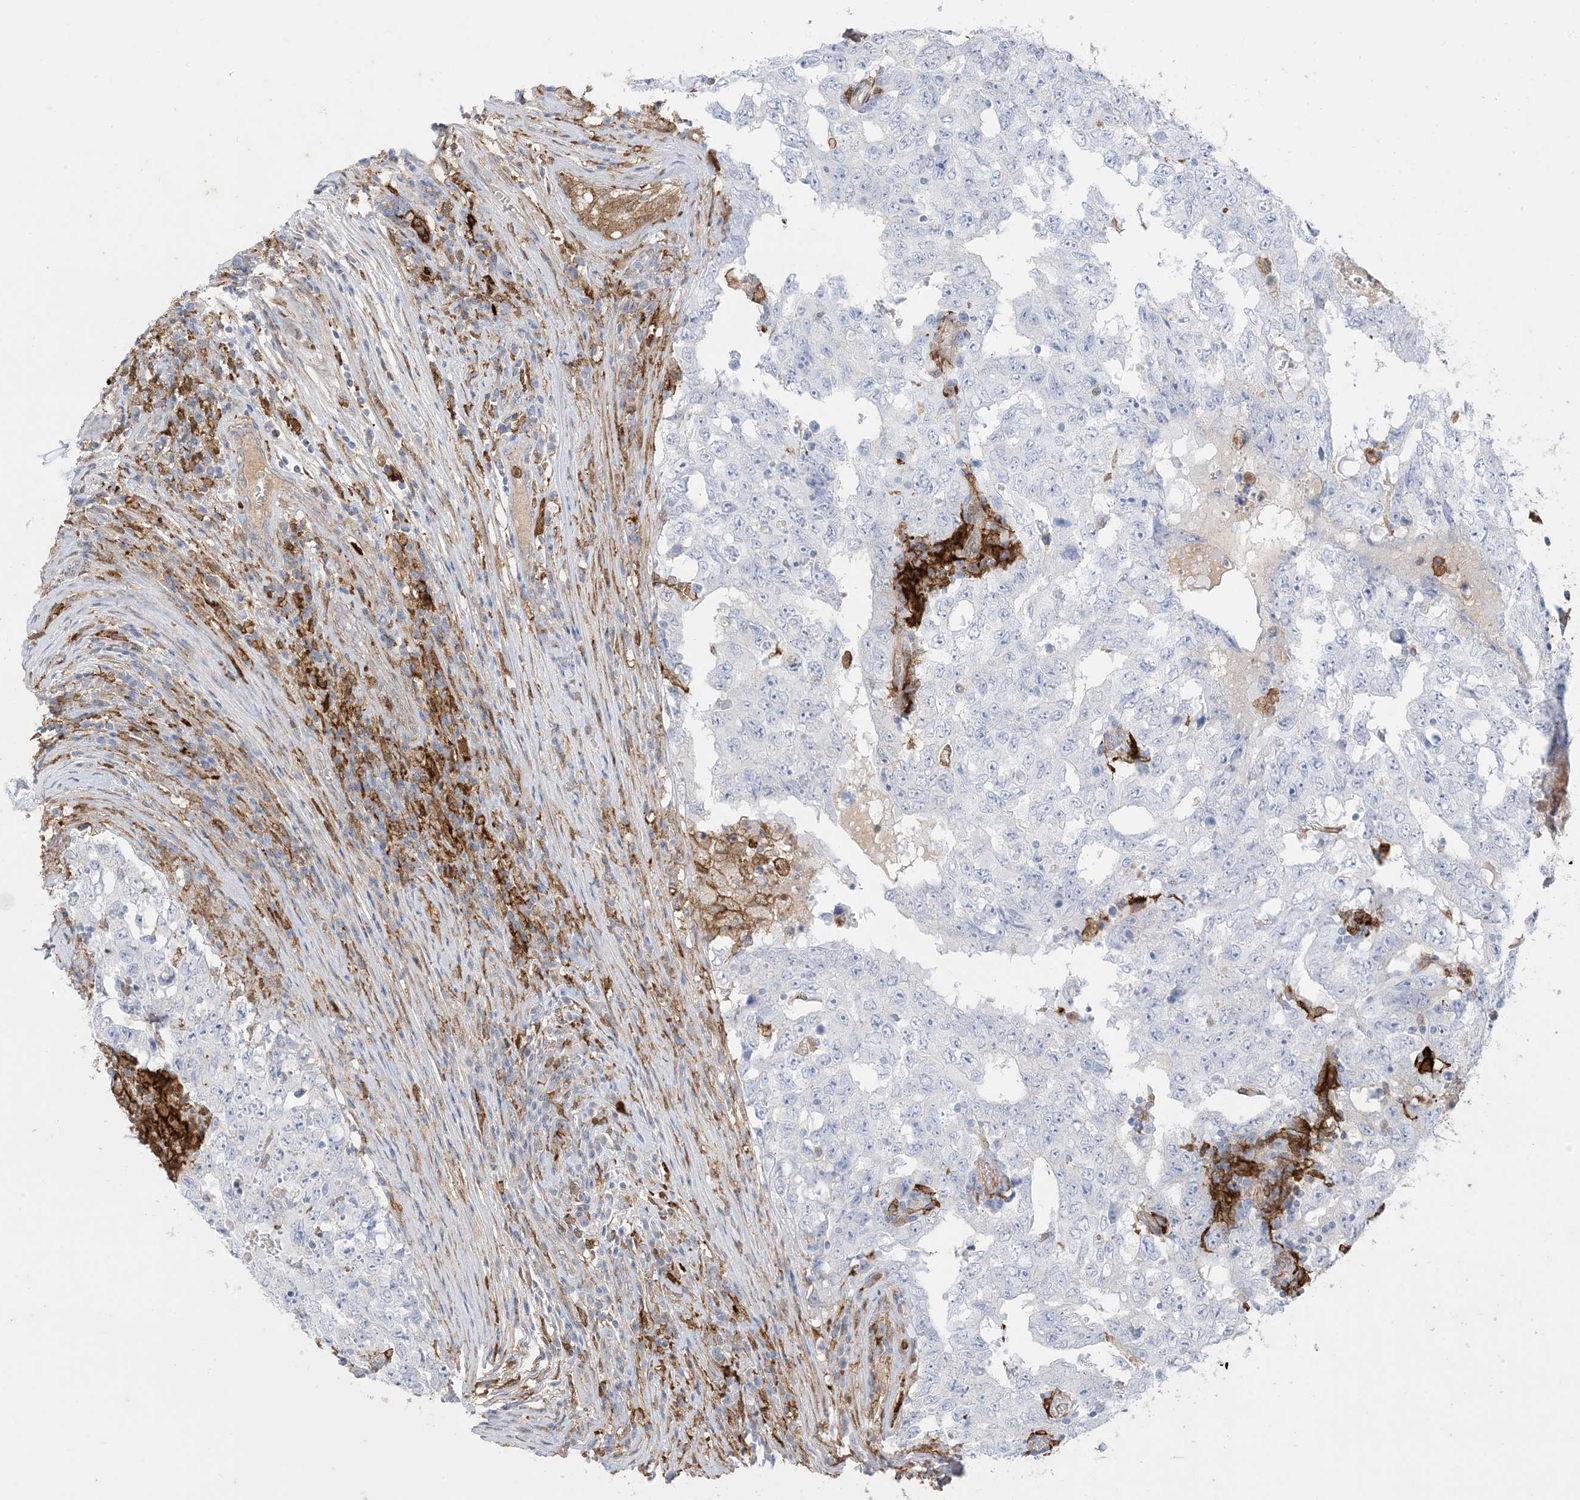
{"staining": {"intensity": "negative", "quantity": "none", "location": "none"}, "tissue": "testis cancer", "cell_type": "Tumor cells", "image_type": "cancer", "snomed": [{"axis": "morphology", "description": "Carcinoma, Embryonal, NOS"}, {"axis": "topography", "description": "Testis"}], "caption": "An immunohistochemistry (IHC) photomicrograph of embryonal carcinoma (testis) is shown. There is no staining in tumor cells of embryonal carcinoma (testis).", "gene": "GSN", "patient": {"sex": "male", "age": 26}}